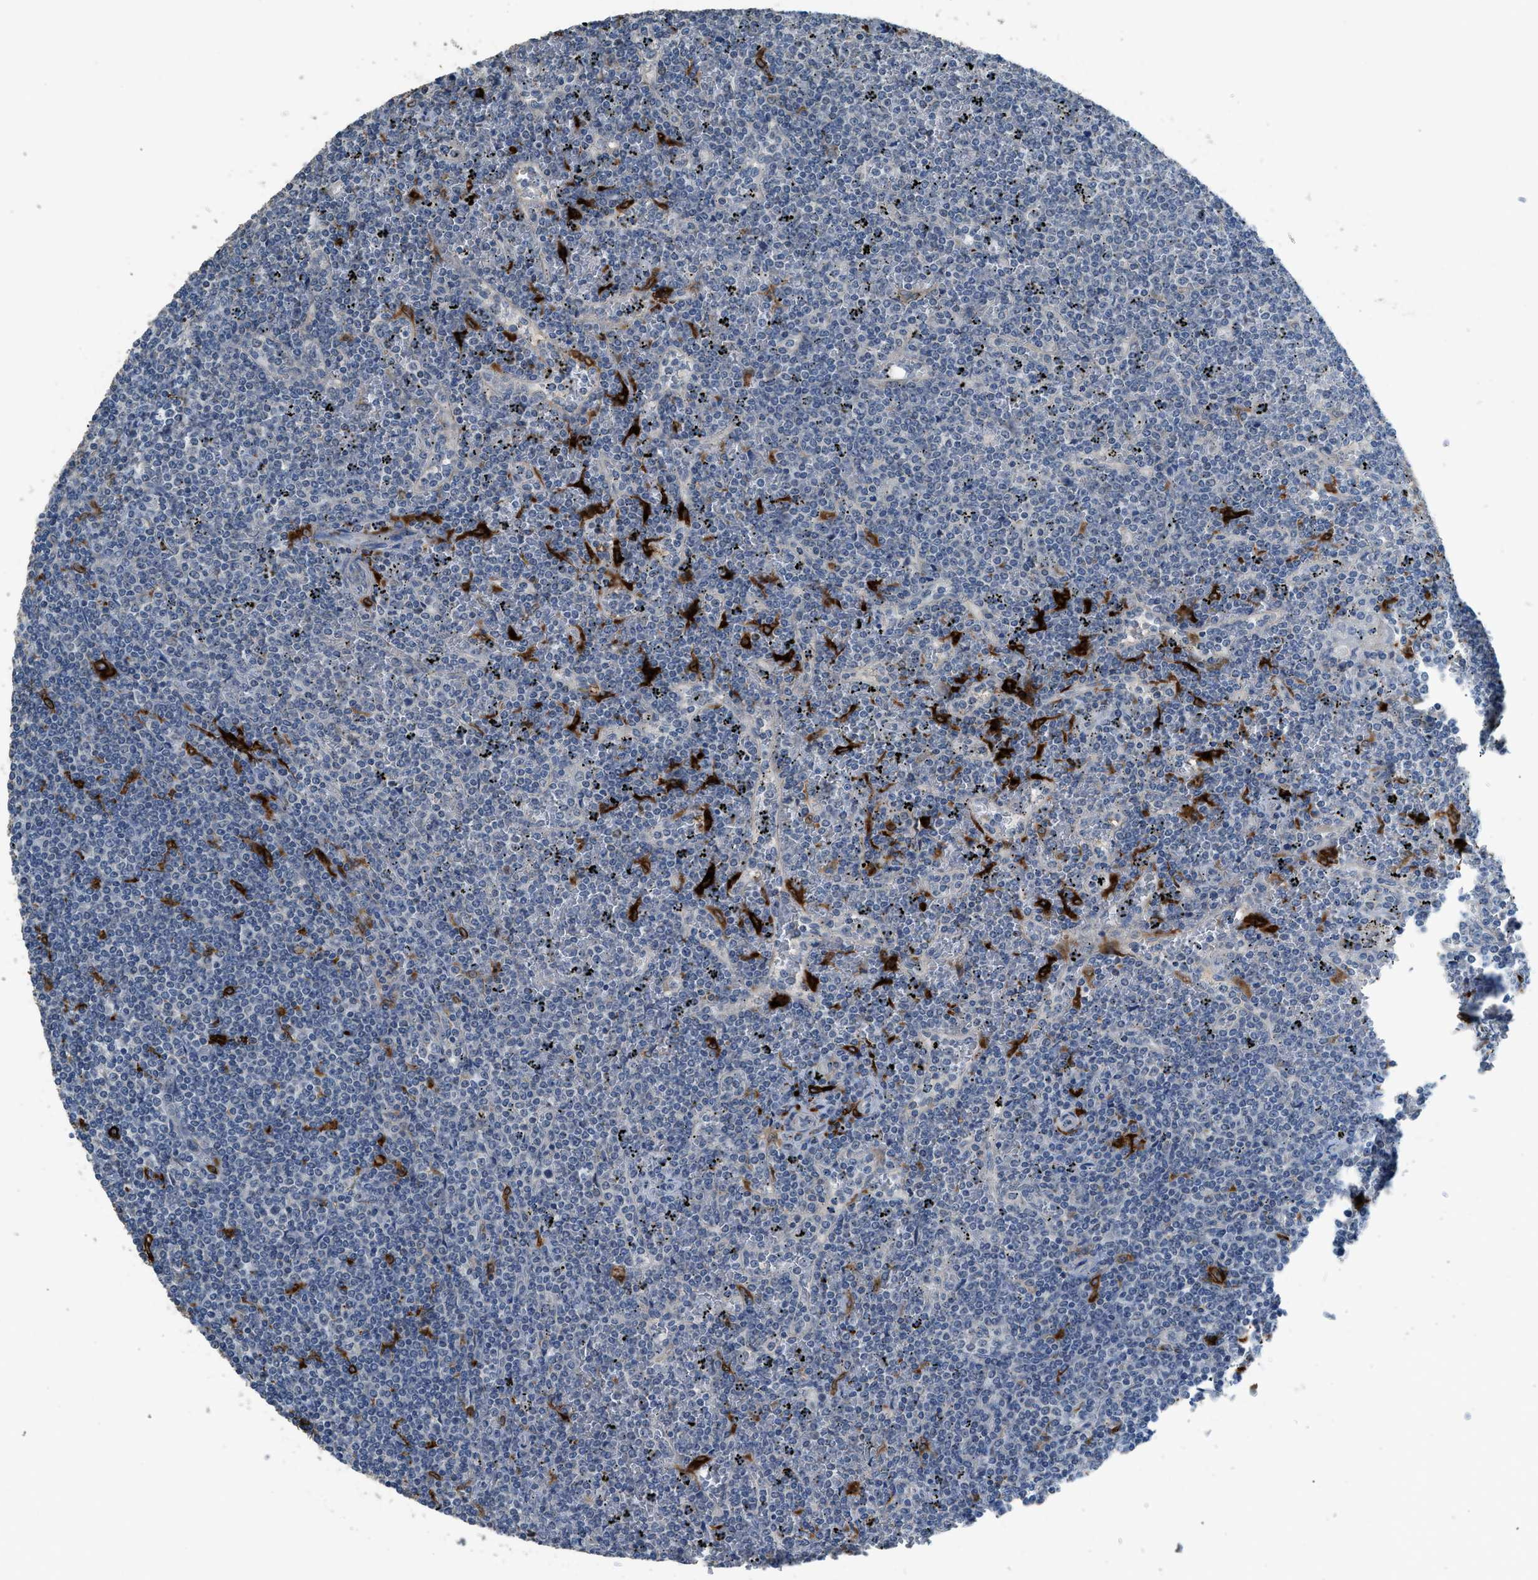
{"staining": {"intensity": "negative", "quantity": "none", "location": "none"}, "tissue": "lymphoma", "cell_type": "Tumor cells", "image_type": "cancer", "snomed": [{"axis": "morphology", "description": "Malignant lymphoma, non-Hodgkin's type, Low grade"}, {"axis": "topography", "description": "Spleen"}], "caption": "A high-resolution photomicrograph shows IHC staining of lymphoma, which shows no significant expression in tumor cells.", "gene": "TIMD4", "patient": {"sex": "female", "age": 19}}